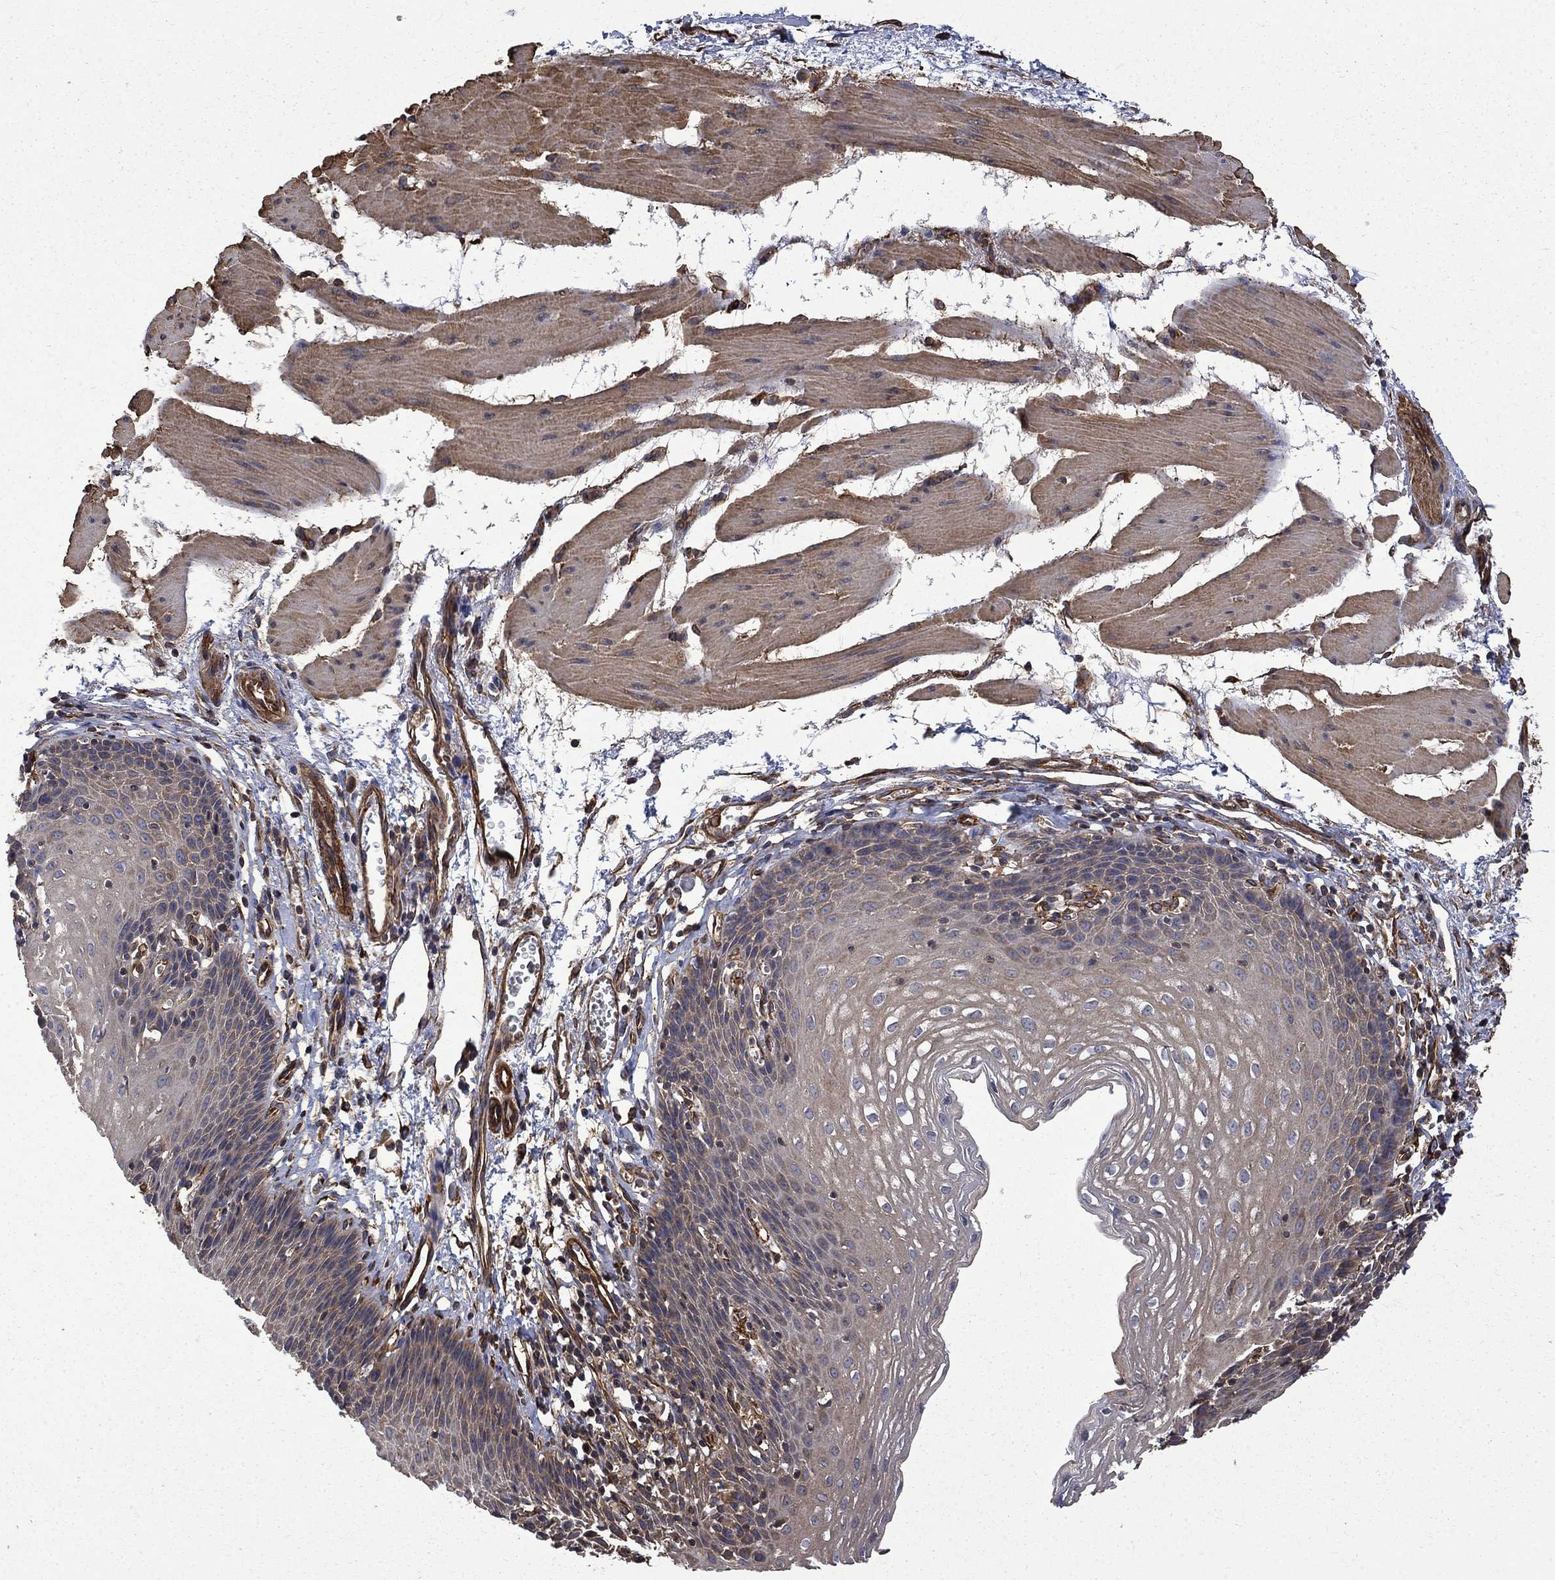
{"staining": {"intensity": "weak", "quantity": "25%-75%", "location": "cytoplasmic/membranous"}, "tissue": "esophagus", "cell_type": "Squamous epithelial cells", "image_type": "normal", "snomed": [{"axis": "morphology", "description": "Normal tissue, NOS"}, {"axis": "topography", "description": "Esophagus"}], "caption": "Protein expression analysis of unremarkable human esophagus reveals weak cytoplasmic/membranous expression in about 25%-75% of squamous epithelial cells.", "gene": "CUTC", "patient": {"sex": "female", "age": 64}}